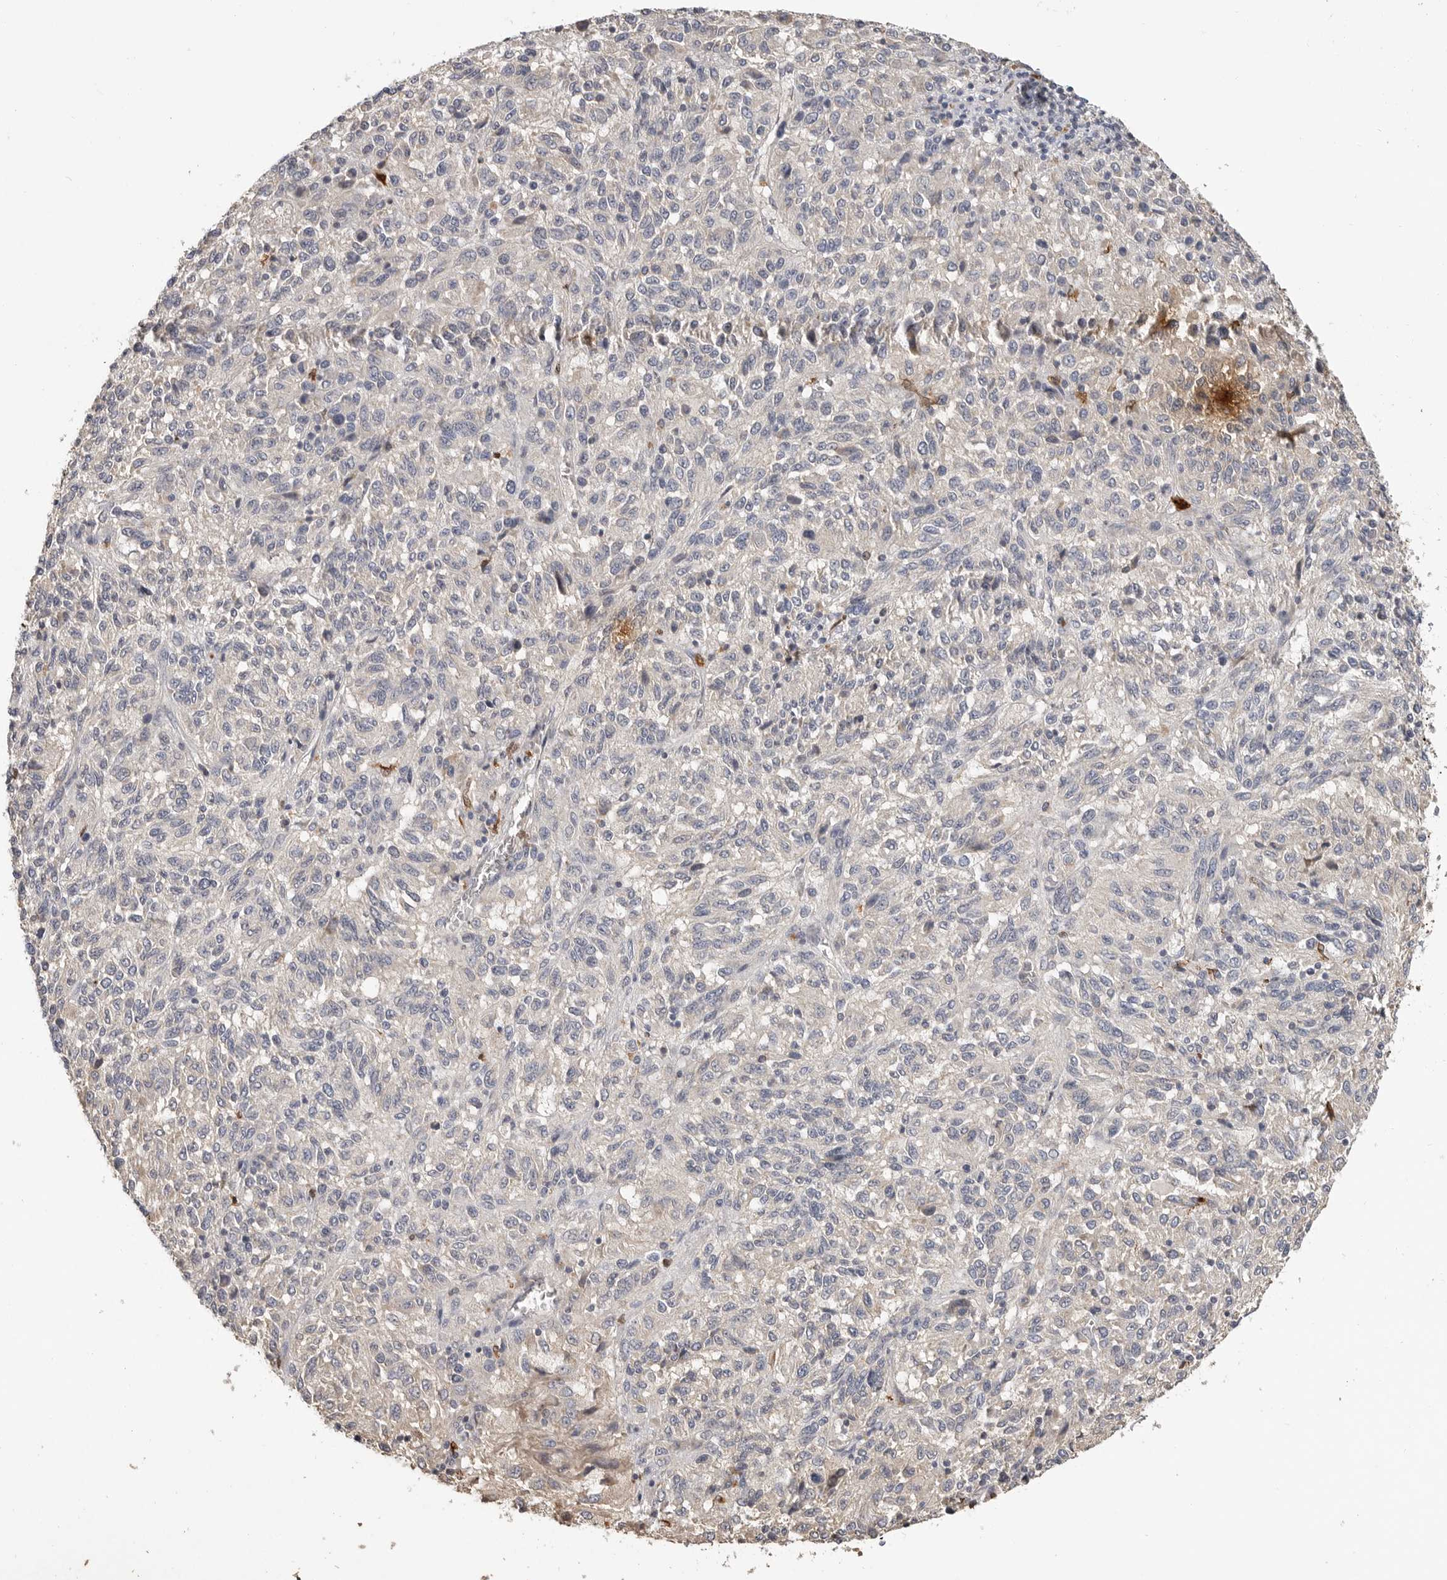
{"staining": {"intensity": "negative", "quantity": "none", "location": "none"}, "tissue": "melanoma", "cell_type": "Tumor cells", "image_type": "cancer", "snomed": [{"axis": "morphology", "description": "Malignant melanoma, Metastatic site"}, {"axis": "topography", "description": "Lung"}], "caption": "IHC histopathology image of neoplastic tissue: melanoma stained with DAB exhibits no significant protein positivity in tumor cells. (DAB (3,3'-diaminobenzidine) immunohistochemistry (IHC) visualized using brightfield microscopy, high magnification).", "gene": "LTBR", "patient": {"sex": "male", "age": 64}}